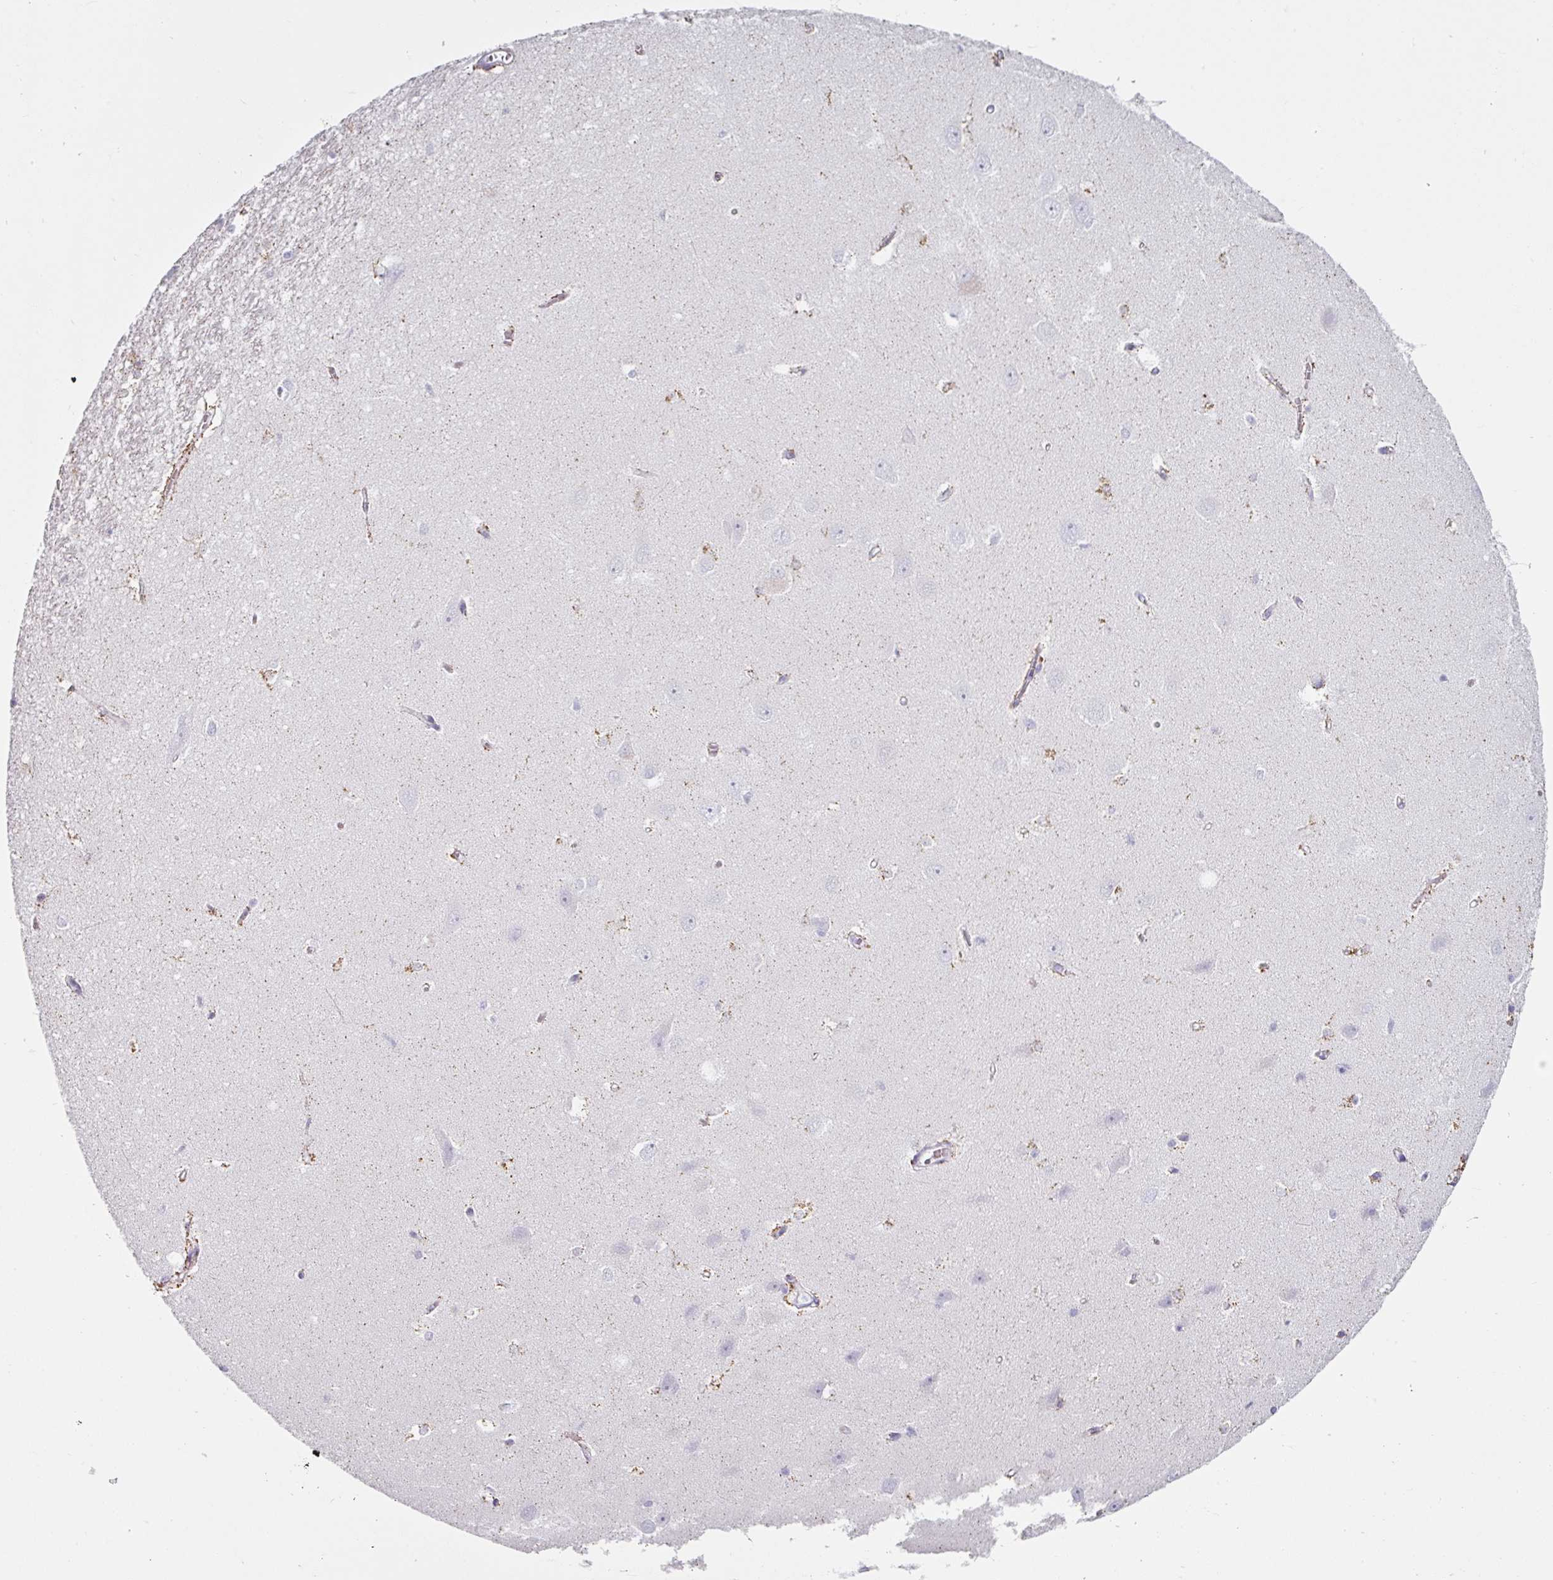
{"staining": {"intensity": "negative", "quantity": "none", "location": "none"}, "tissue": "hippocampus", "cell_type": "Glial cells", "image_type": "normal", "snomed": [{"axis": "morphology", "description": "Normal tissue, NOS"}, {"axis": "topography", "description": "Hippocampus"}], "caption": "Immunohistochemistry micrograph of normal hippocampus: hippocampus stained with DAB (3,3'-diaminobenzidine) displays no significant protein positivity in glial cells. (Stains: DAB immunohistochemistry (IHC) with hematoxylin counter stain, Microscopy: brightfield microscopy at high magnification).", "gene": "CLCA1", "patient": {"sex": "female", "age": 64}}